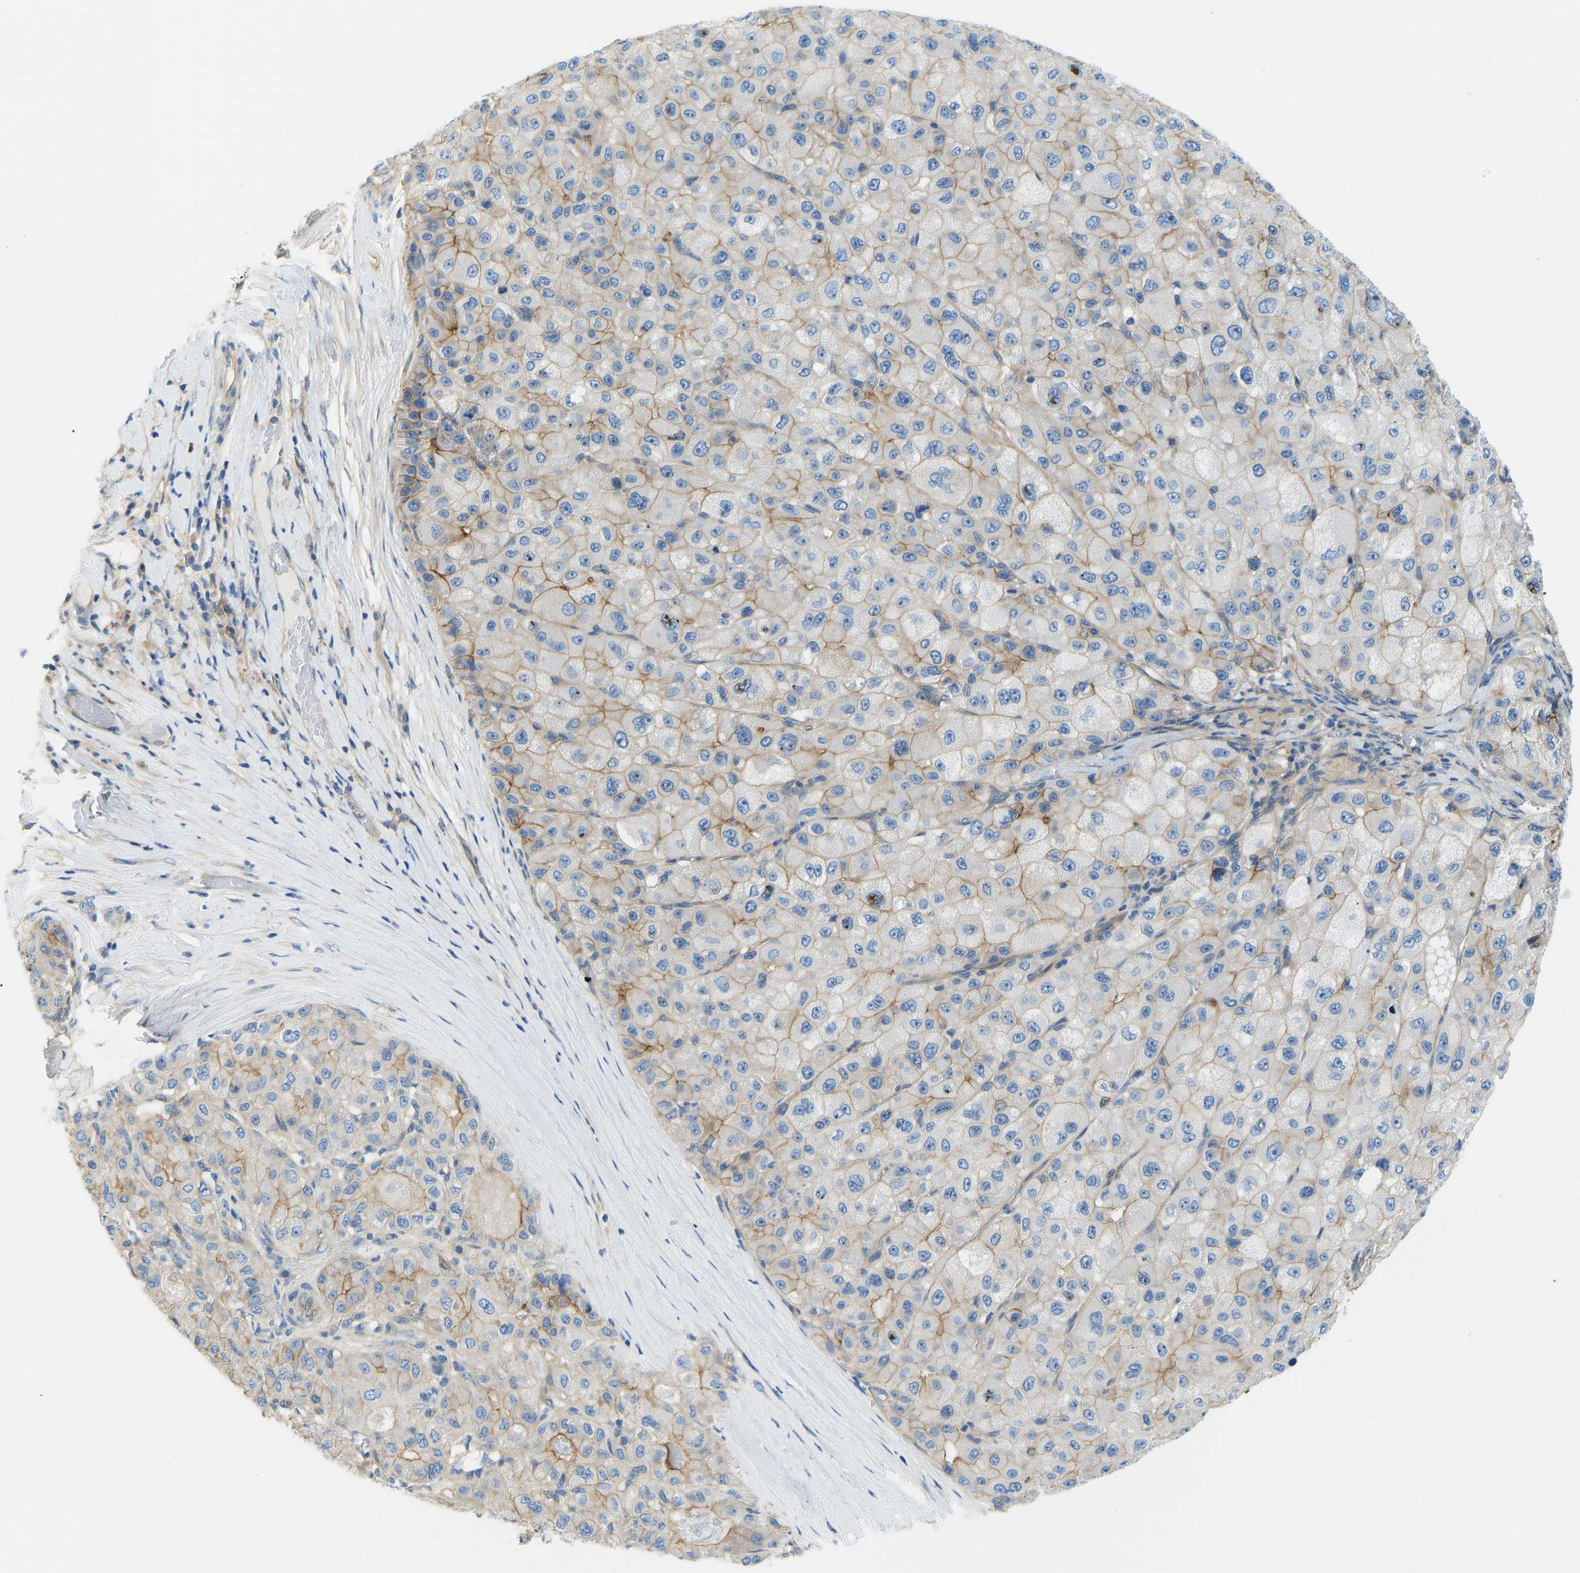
{"staining": {"intensity": "moderate", "quantity": "25%-75%", "location": "cytoplasmic/membranous"}, "tissue": "liver cancer", "cell_type": "Tumor cells", "image_type": "cancer", "snomed": [{"axis": "morphology", "description": "Carcinoma, Hepatocellular, NOS"}, {"axis": "topography", "description": "Liver"}], "caption": "The histopathology image shows immunohistochemical staining of liver cancer. There is moderate cytoplasmic/membranous staining is present in approximately 25%-75% of tumor cells.", "gene": "CHAD", "patient": {"sex": "male", "age": 80}}